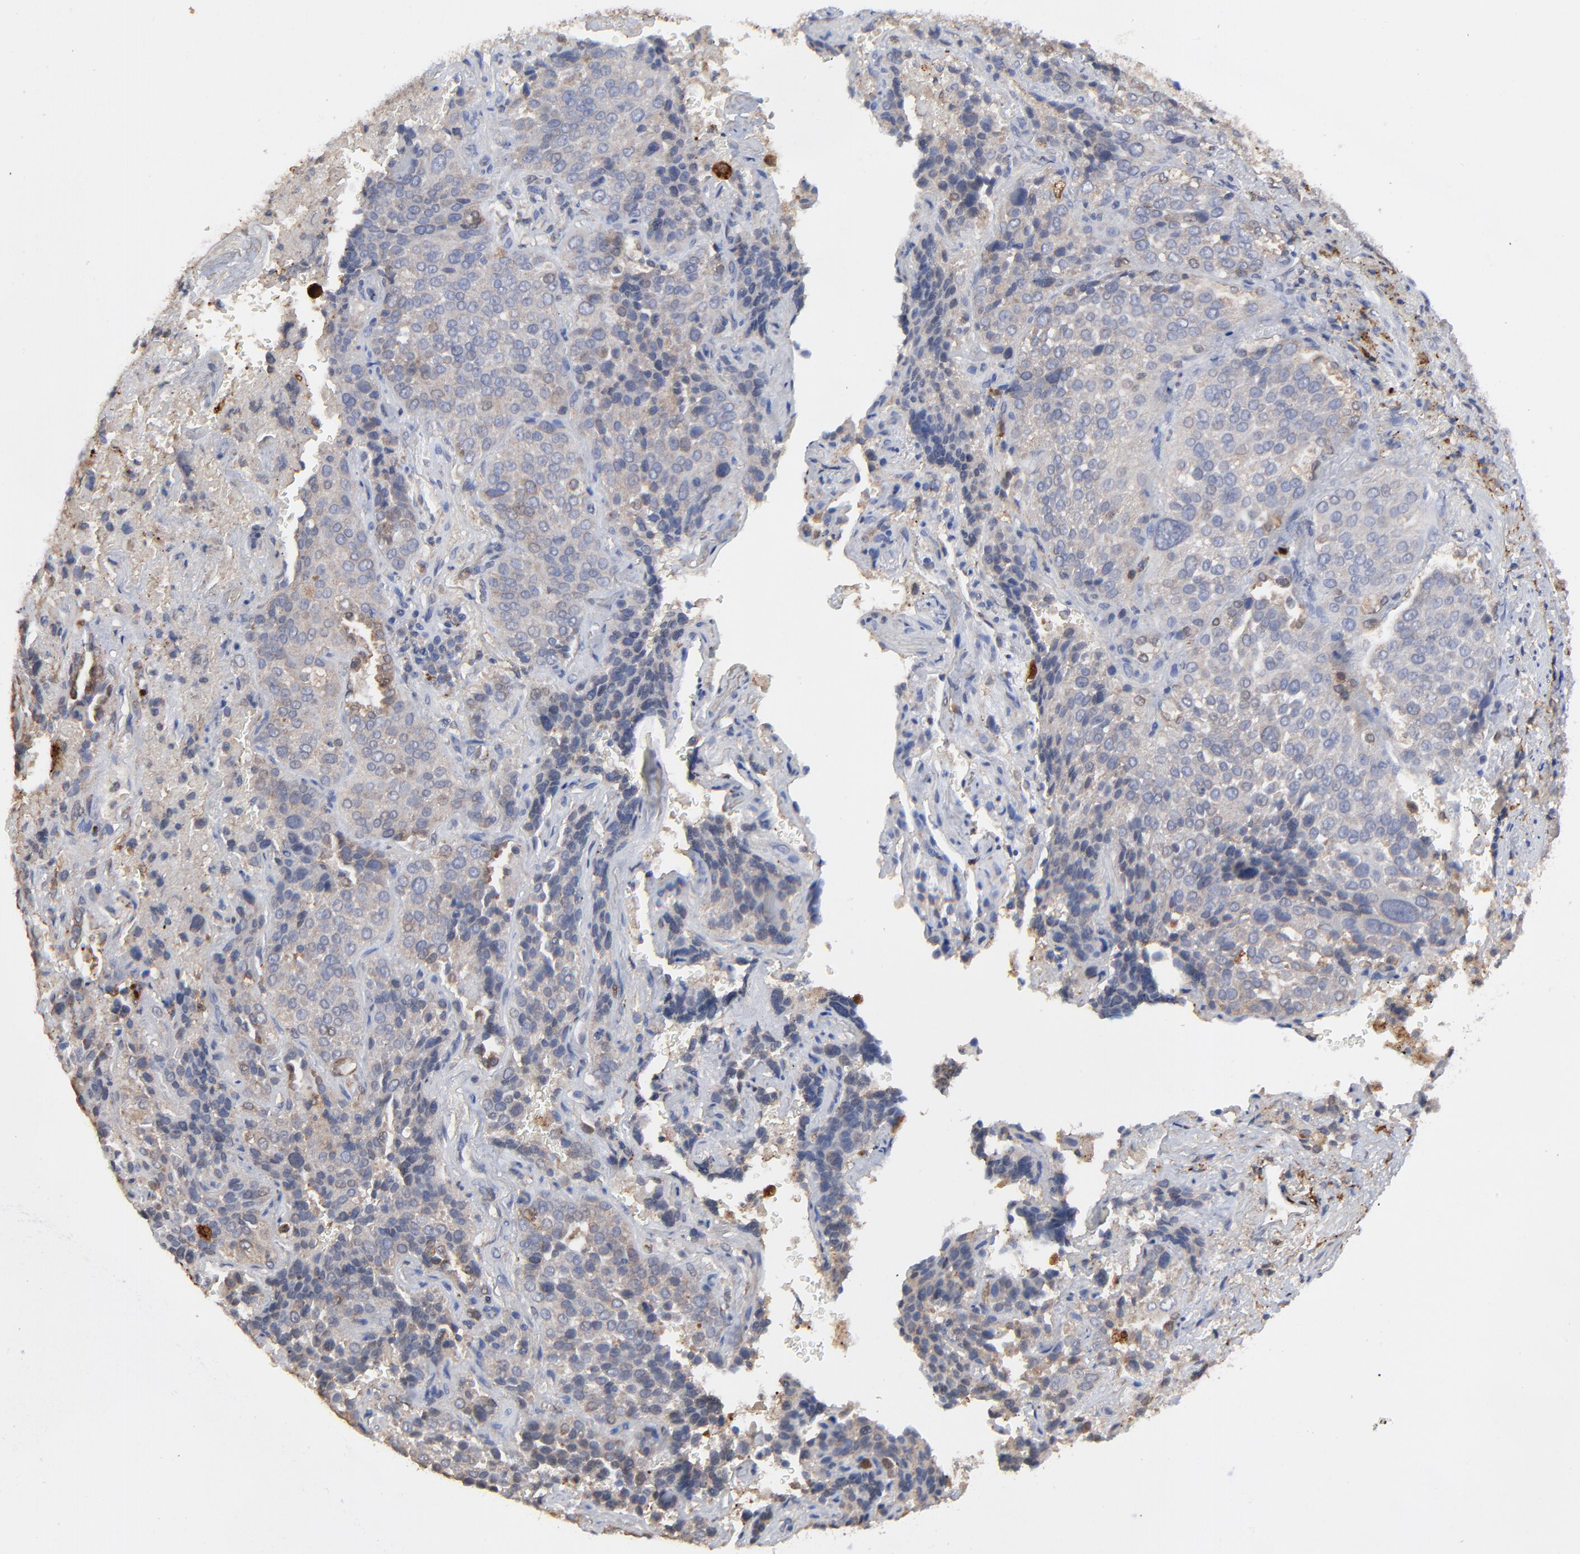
{"staining": {"intensity": "weak", "quantity": ">75%", "location": "cytoplasmic/membranous"}, "tissue": "lung cancer", "cell_type": "Tumor cells", "image_type": "cancer", "snomed": [{"axis": "morphology", "description": "Squamous cell carcinoma, NOS"}, {"axis": "topography", "description": "Lung"}], "caption": "Immunohistochemical staining of human lung cancer (squamous cell carcinoma) reveals weak cytoplasmic/membranous protein staining in about >75% of tumor cells.", "gene": "LGALS3", "patient": {"sex": "male", "age": 54}}